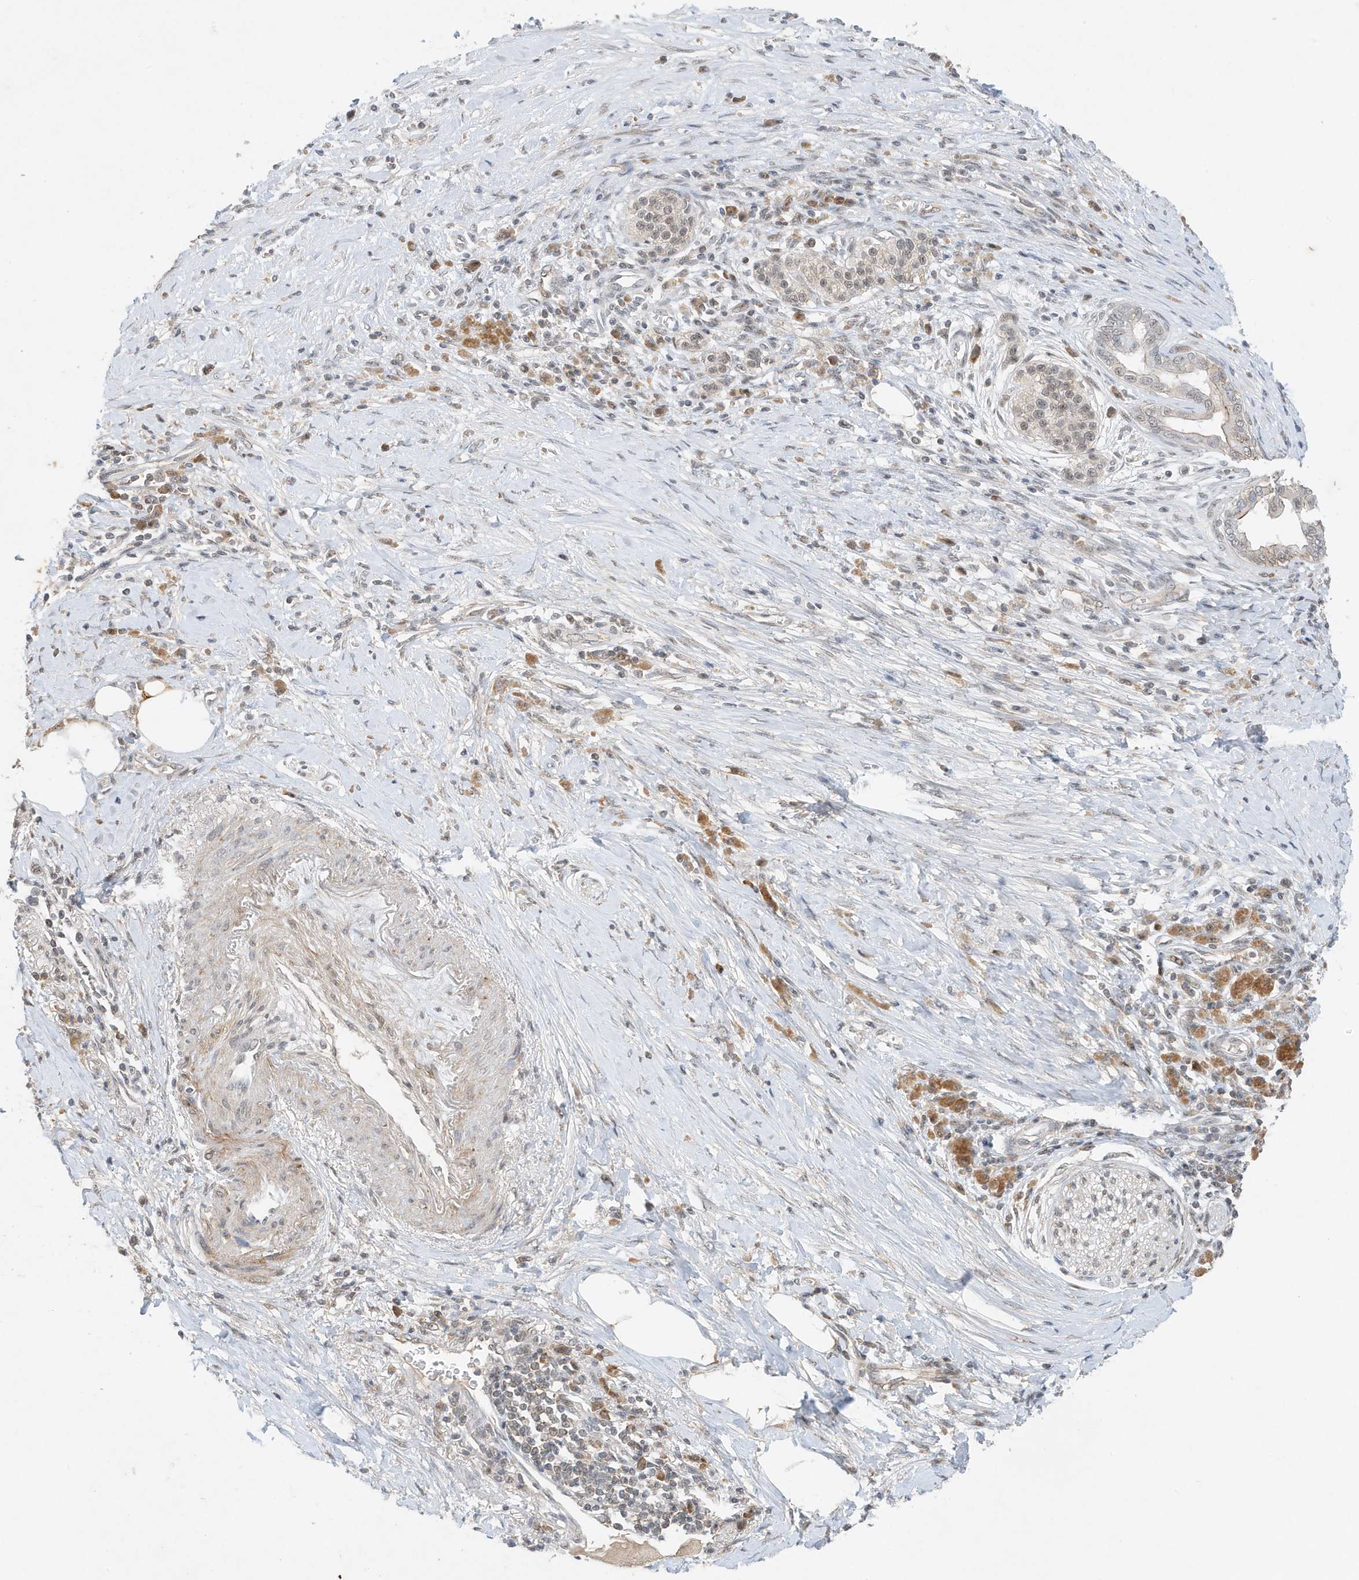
{"staining": {"intensity": "moderate", "quantity": "25%-75%", "location": "cytoplasmic/membranous,nuclear"}, "tissue": "pancreatic cancer", "cell_type": "Tumor cells", "image_type": "cancer", "snomed": [{"axis": "morphology", "description": "Adenocarcinoma, NOS"}, {"axis": "topography", "description": "Pancreas"}], "caption": "Immunohistochemistry (DAB) staining of pancreatic cancer (adenocarcinoma) demonstrates moderate cytoplasmic/membranous and nuclear protein expression in about 25%-75% of tumor cells. (DAB (3,3'-diaminobenzidine) IHC with brightfield microscopy, high magnification).", "gene": "MAST3", "patient": {"sex": "male", "age": 58}}